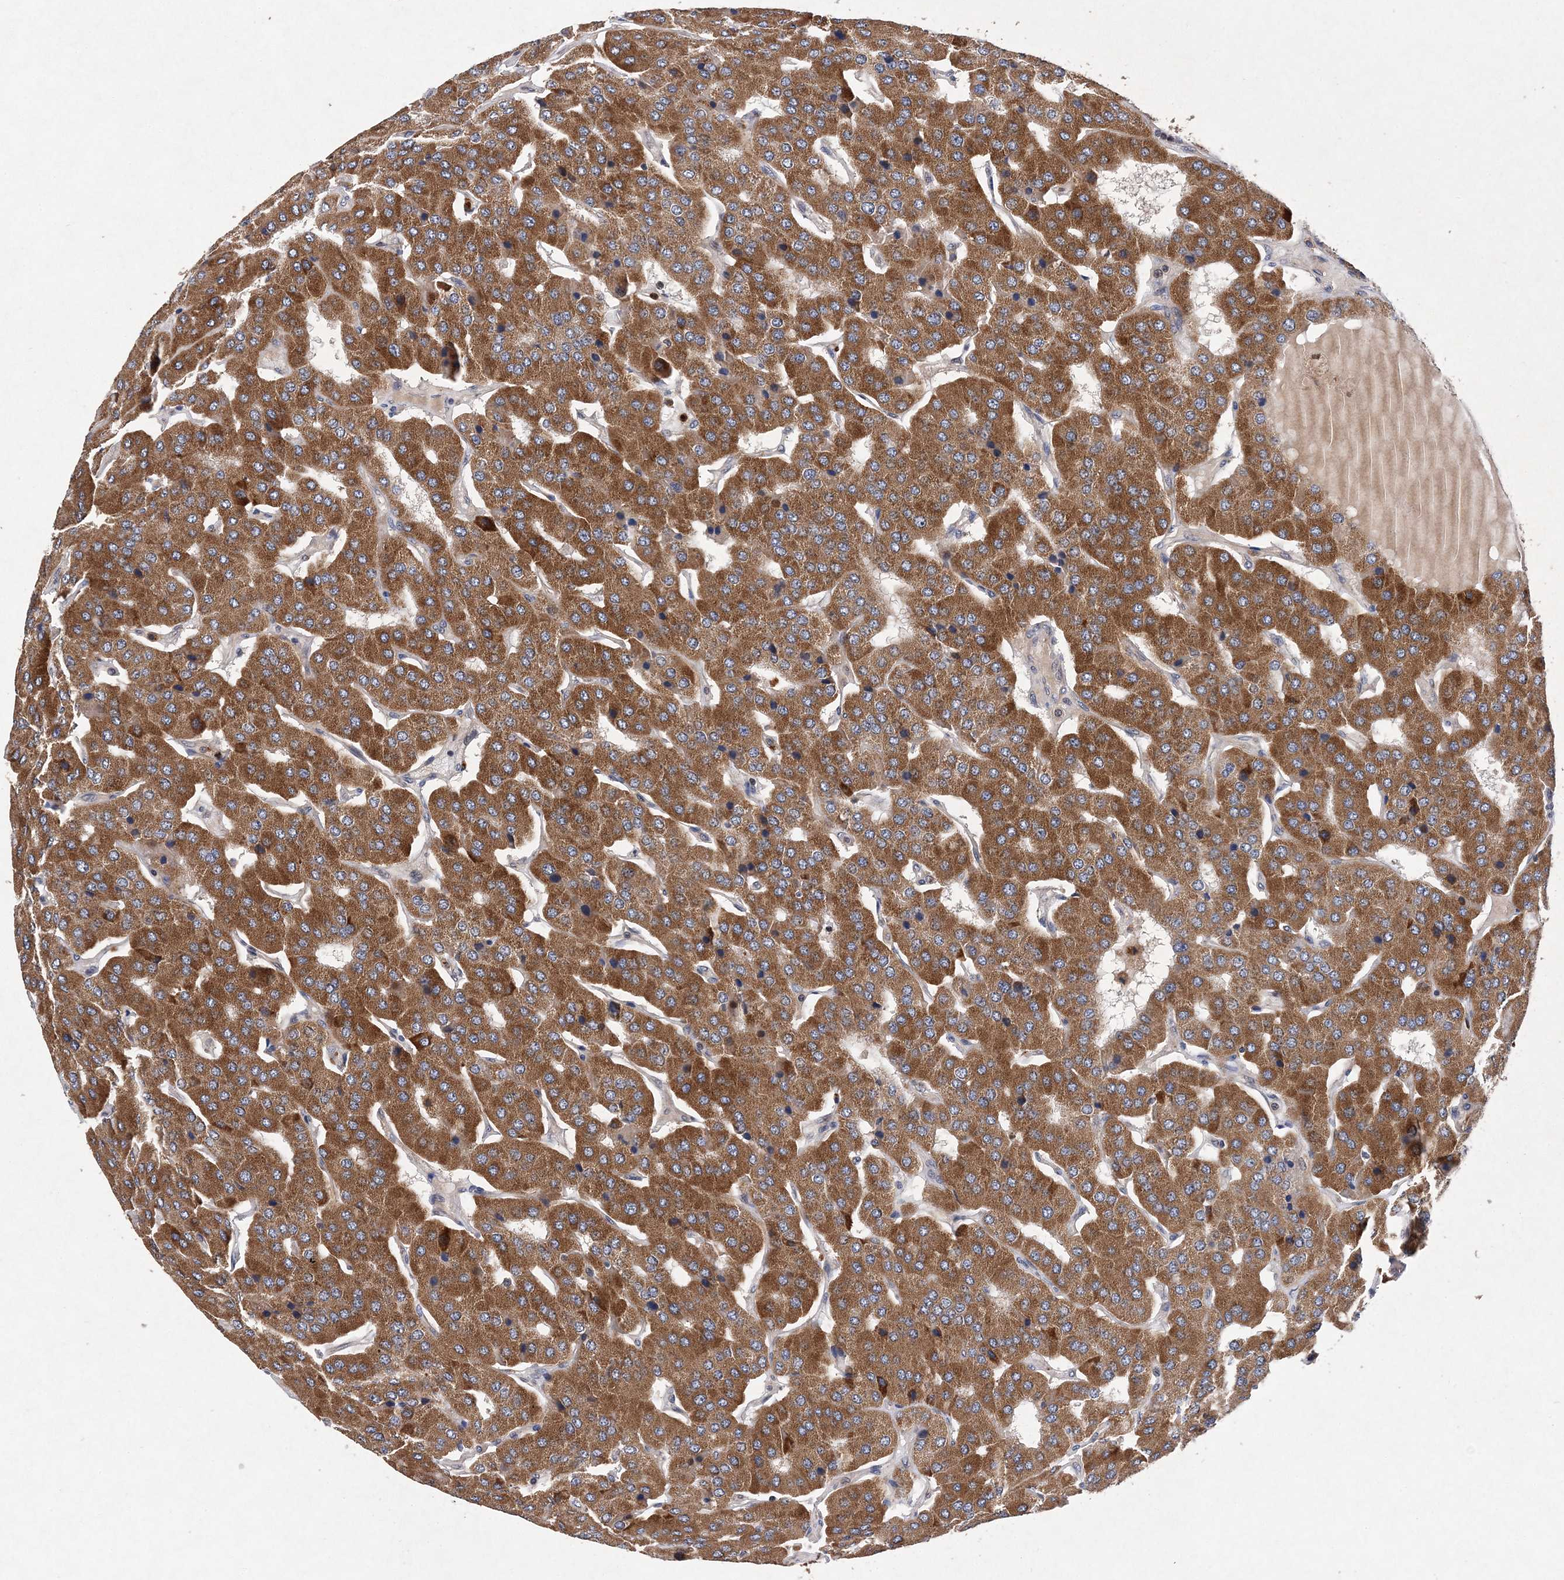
{"staining": {"intensity": "moderate", "quantity": ">75%", "location": "cytoplasmic/membranous"}, "tissue": "parathyroid gland", "cell_type": "Glandular cells", "image_type": "normal", "snomed": [{"axis": "morphology", "description": "Normal tissue, NOS"}, {"axis": "morphology", "description": "Adenoma, NOS"}, {"axis": "topography", "description": "Parathyroid gland"}], "caption": "DAB (3,3'-diaminobenzidine) immunohistochemical staining of normal parathyroid gland demonstrates moderate cytoplasmic/membranous protein positivity in approximately >75% of glandular cells.", "gene": "PROSER1", "patient": {"sex": "female", "age": 86}}